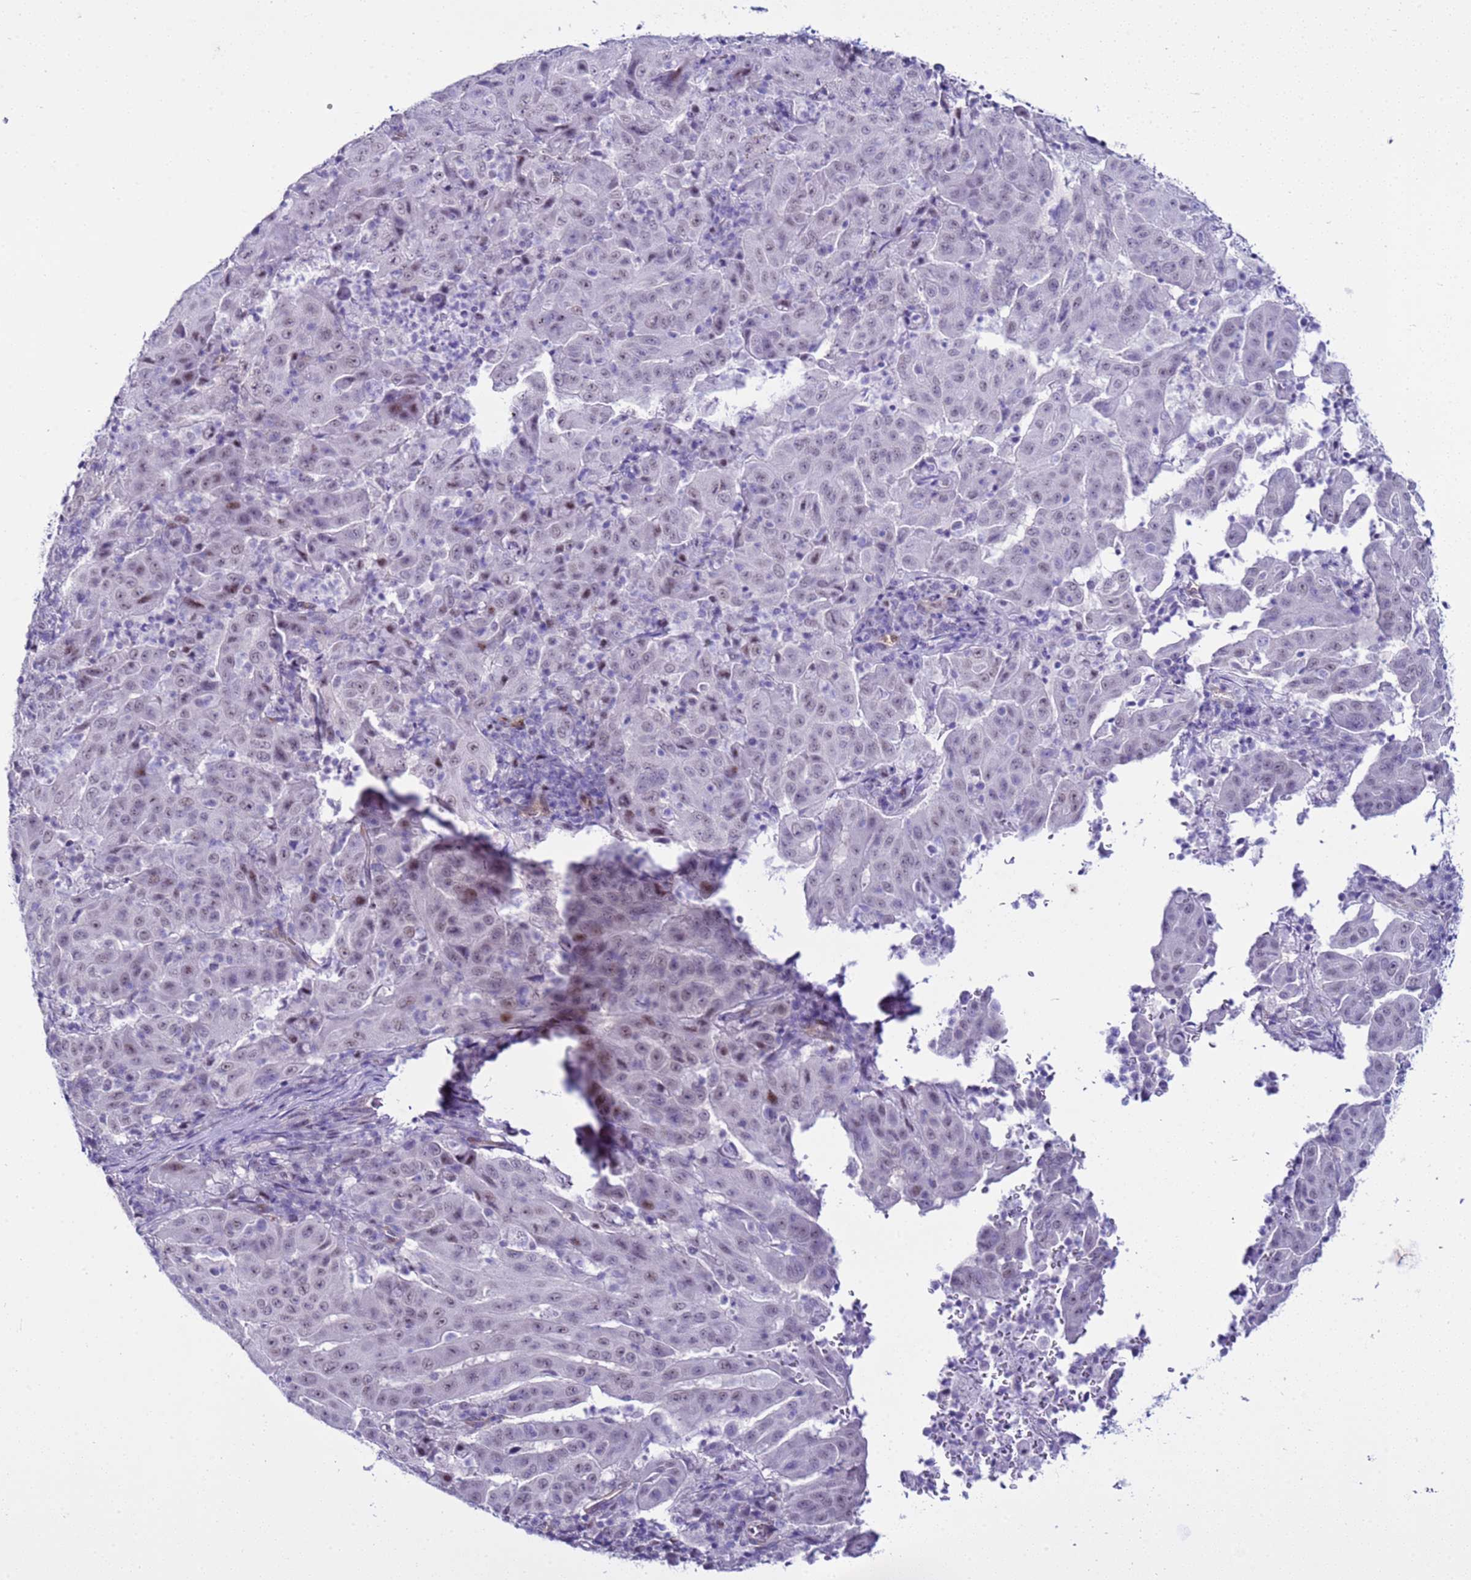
{"staining": {"intensity": "weak", "quantity": "25%-75%", "location": "nuclear"}, "tissue": "pancreatic cancer", "cell_type": "Tumor cells", "image_type": "cancer", "snomed": [{"axis": "morphology", "description": "Adenocarcinoma, NOS"}, {"axis": "topography", "description": "Pancreas"}], "caption": "Immunohistochemistry (DAB) staining of human pancreatic adenocarcinoma demonstrates weak nuclear protein staining in about 25%-75% of tumor cells.", "gene": "LRRC10B", "patient": {"sex": "male", "age": 63}}